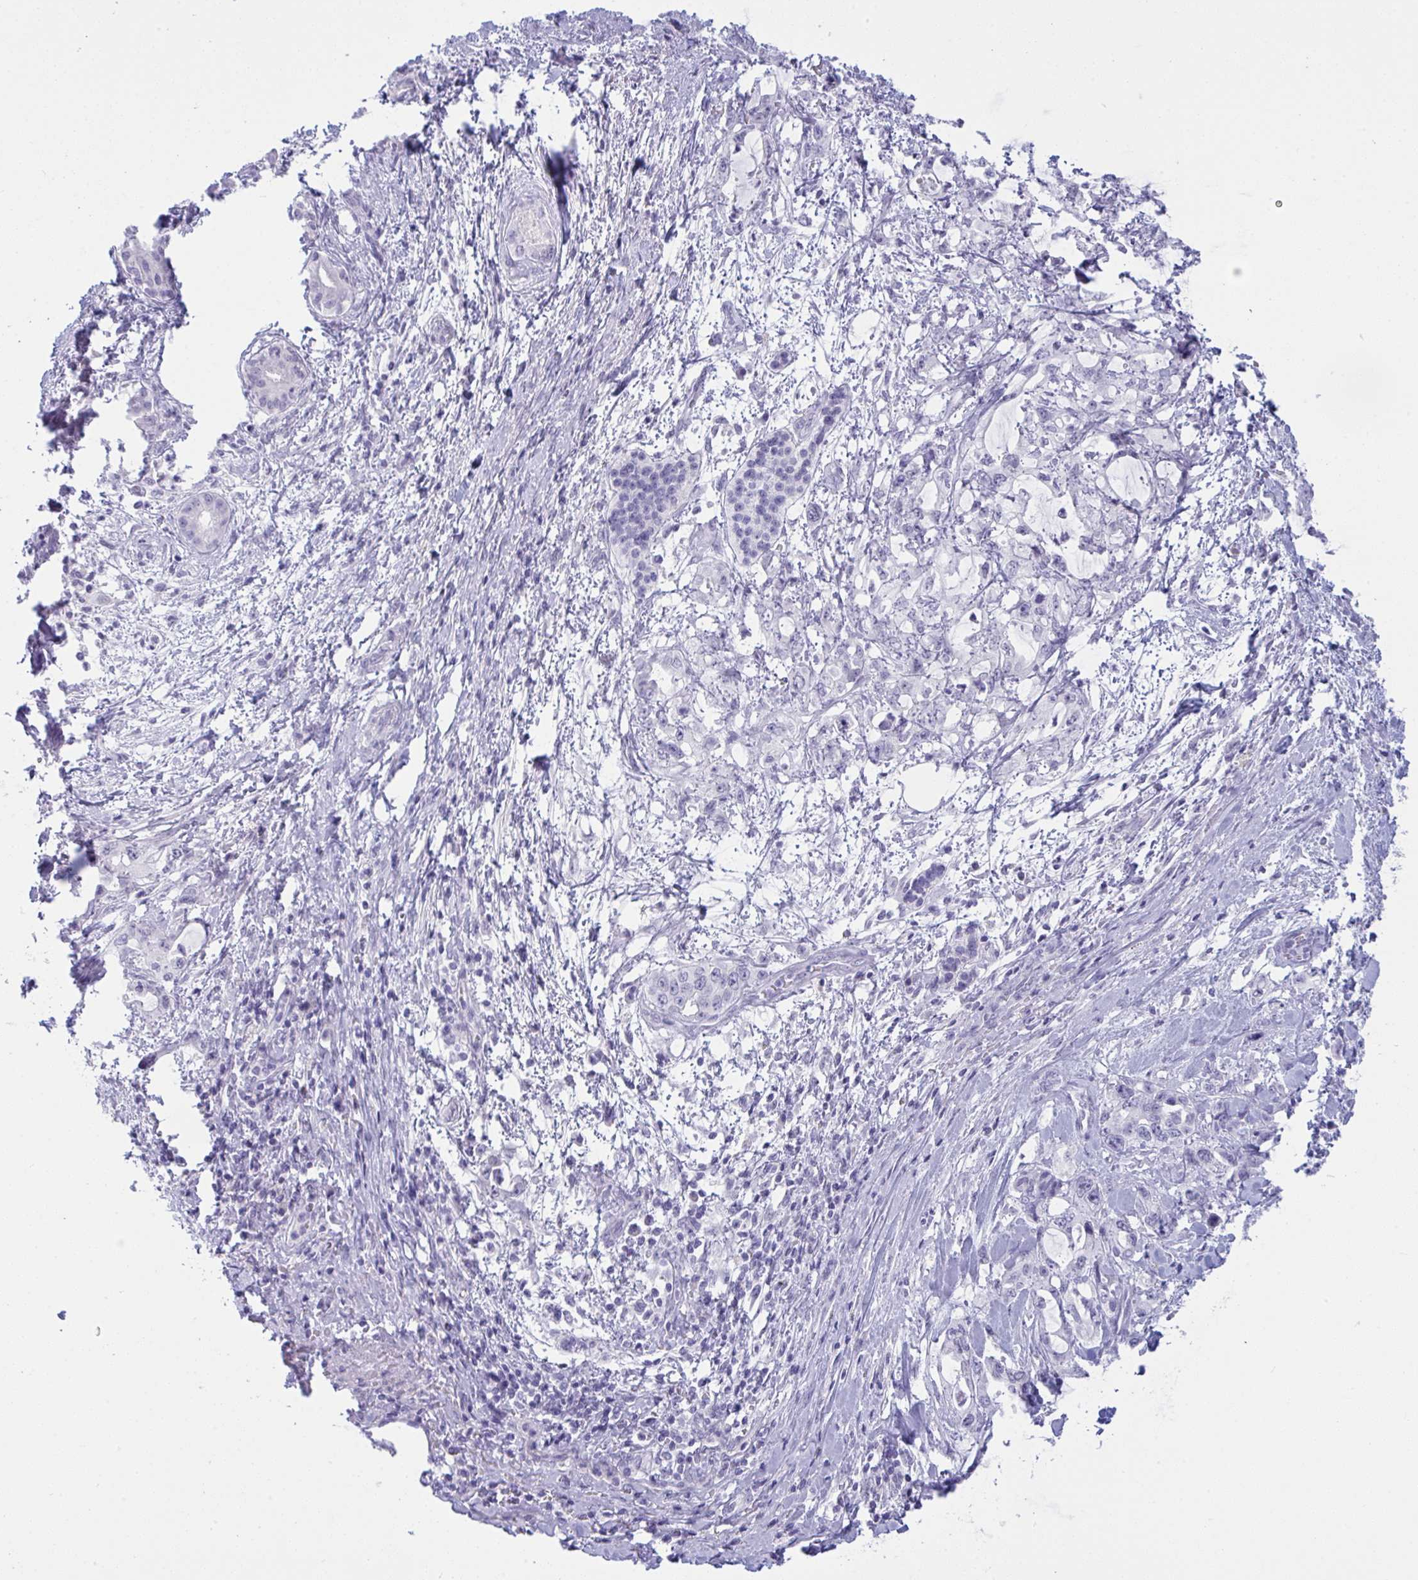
{"staining": {"intensity": "negative", "quantity": "none", "location": "none"}, "tissue": "pancreatic cancer", "cell_type": "Tumor cells", "image_type": "cancer", "snomed": [{"axis": "morphology", "description": "Adenocarcinoma, NOS"}, {"axis": "topography", "description": "Pancreas"}], "caption": "The photomicrograph demonstrates no significant positivity in tumor cells of adenocarcinoma (pancreatic). Nuclei are stained in blue.", "gene": "PRDM9", "patient": {"sex": "female", "age": 61}}